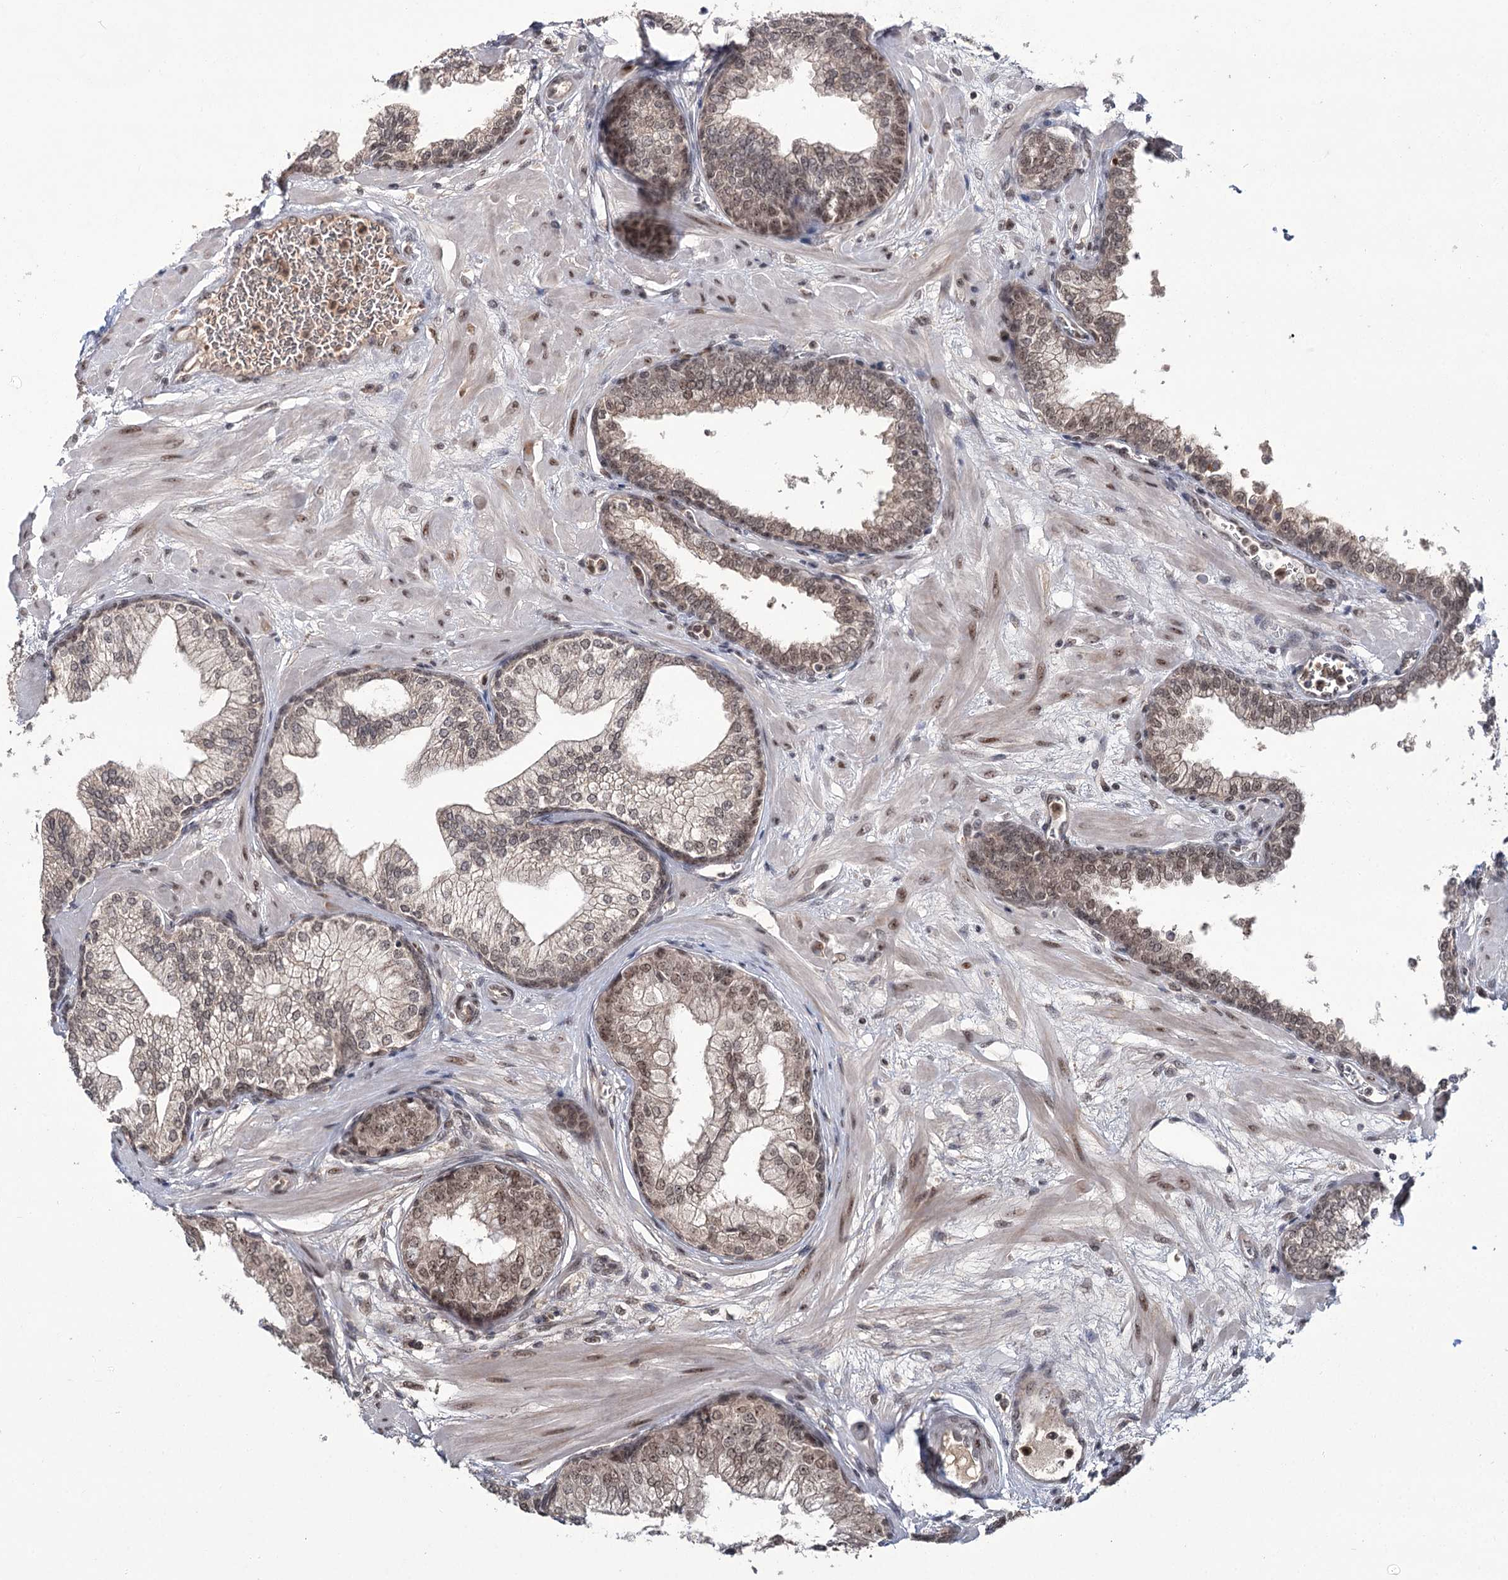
{"staining": {"intensity": "moderate", "quantity": ">75%", "location": "nuclear"}, "tissue": "prostate", "cell_type": "Glandular cells", "image_type": "normal", "snomed": [{"axis": "morphology", "description": "Normal tissue, NOS"}, {"axis": "morphology", "description": "Urothelial carcinoma, Low grade"}, {"axis": "topography", "description": "Urinary bladder"}, {"axis": "topography", "description": "Prostate"}], "caption": "A photomicrograph showing moderate nuclear positivity in approximately >75% of glandular cells in unremarkable prostate, as visualized by brown immunohistochemical staining.", "gene": "ERCC3", "patient": {"sex": "male", "age": 60}}